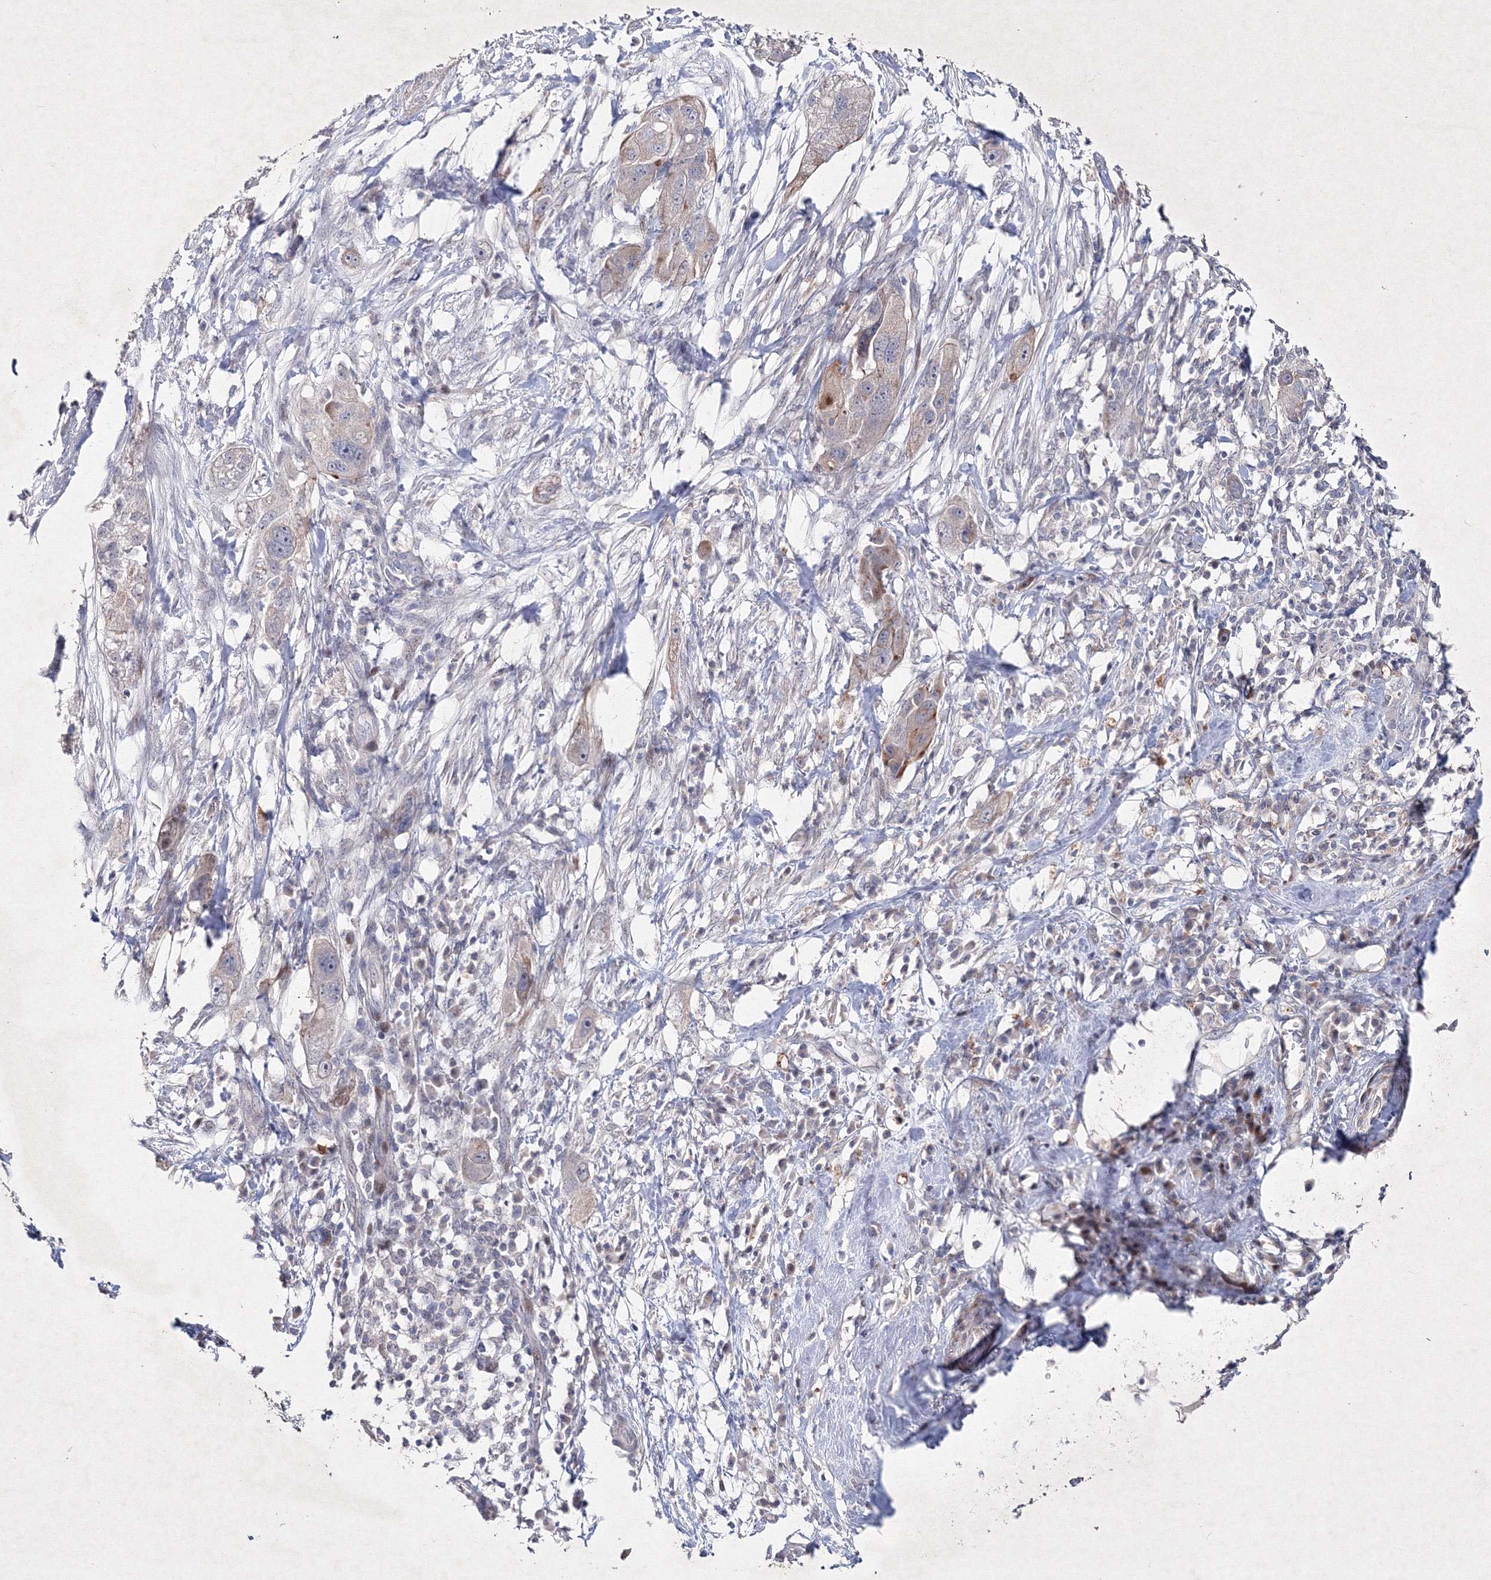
{"staining": {"intensity": "weak", "quantity": "<25%", "location": "cytoplasmic/membranous"}, "tissue": "pancreatic cancer", "cell_type": "Tumor cells", "image_type": "cancer", "snomed": [{"axis": "morphology", "description": "Adenocarcinoma, NOS"}, {"axis": "topography", "description": "Pancreas"}], "caption": "Immunohistochemical staining of pancreatic cancer (adenocarcinoma) shows no significant positivity in tumor cells.", "gene": "SMIM29", "patient": {"sex": "female", "age": 78}}